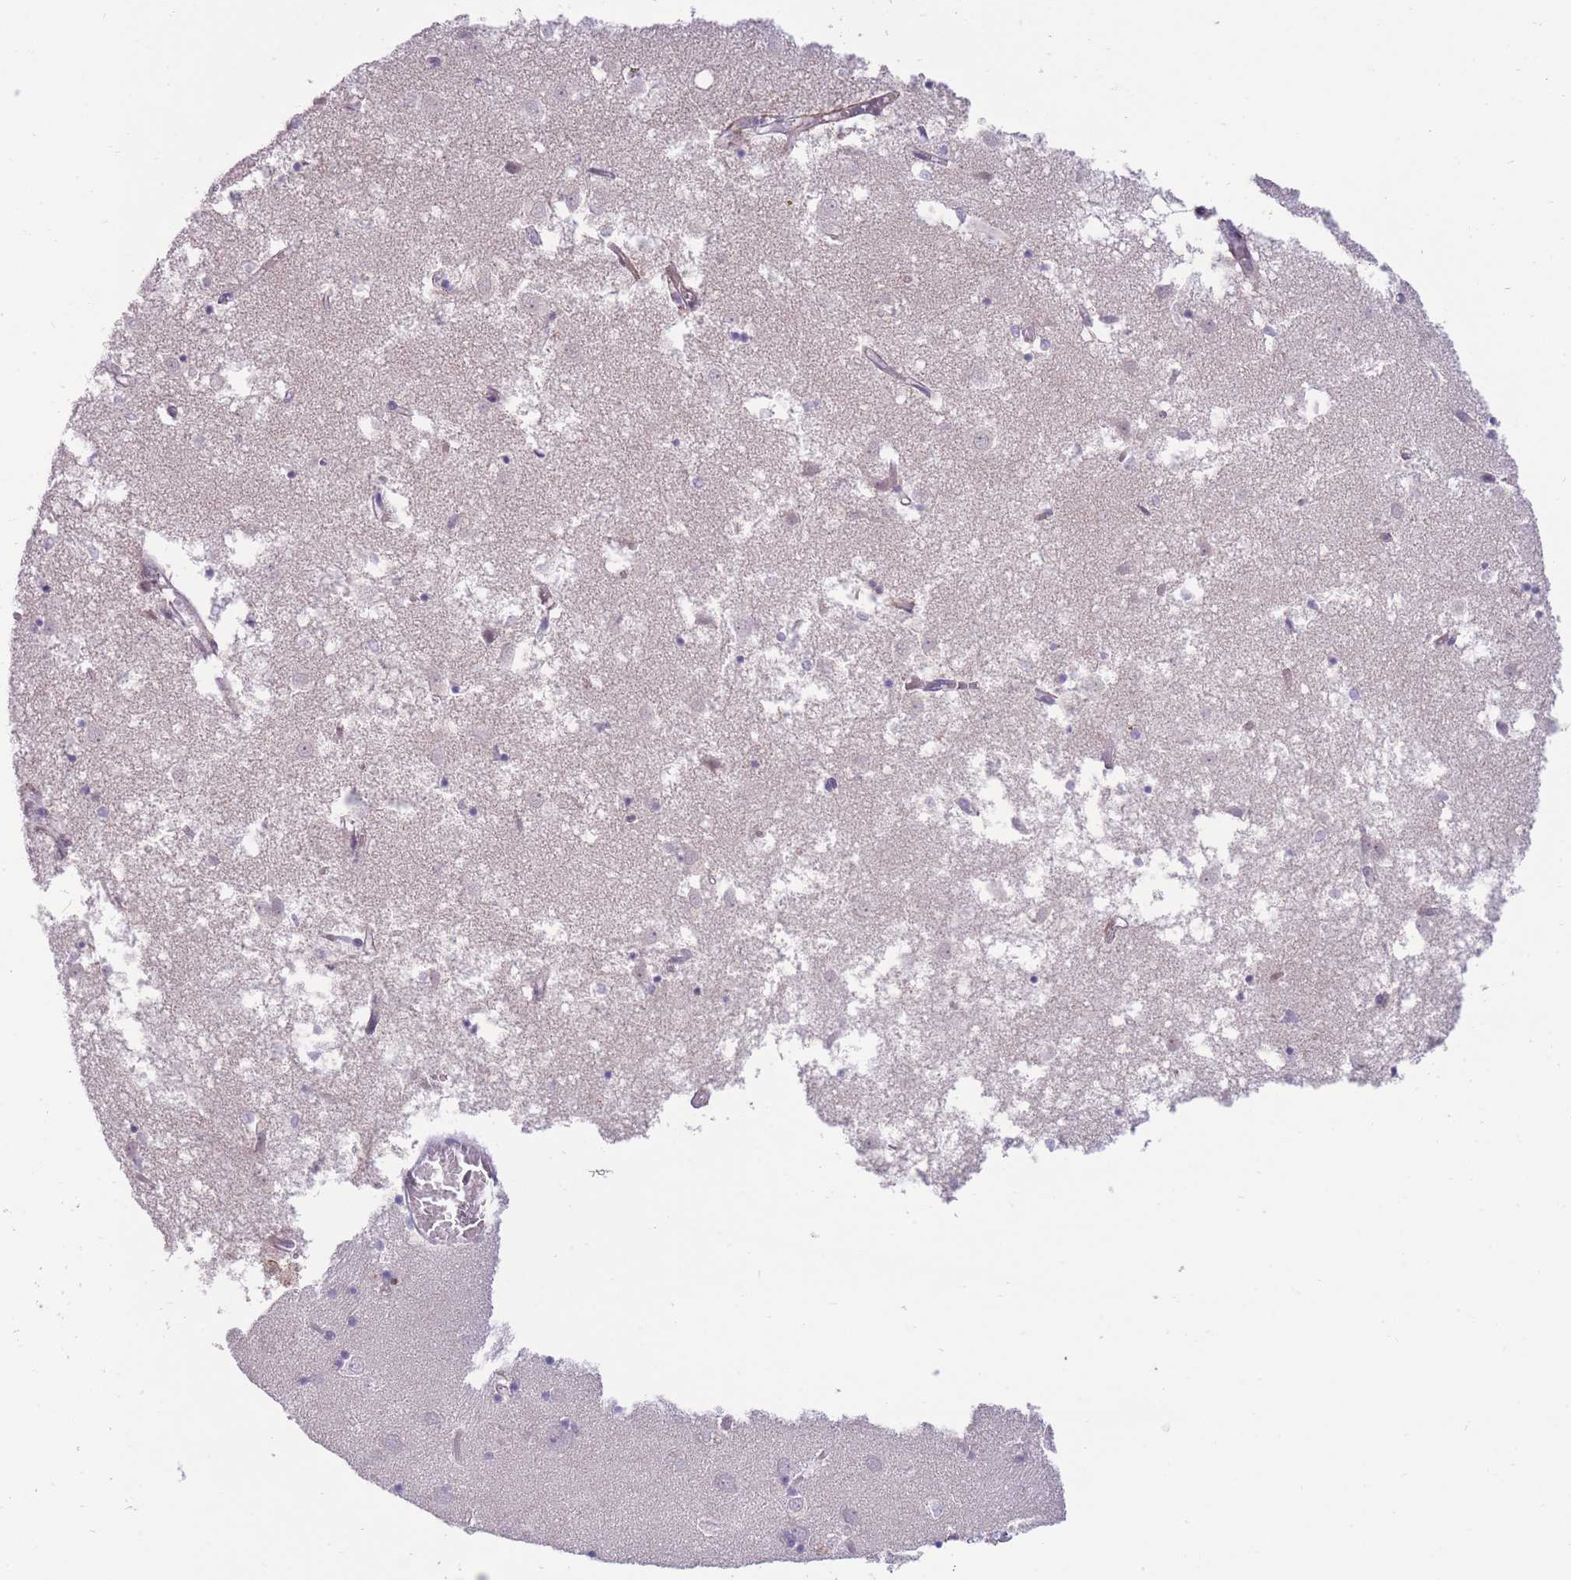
{"staining": {"intensity": "weak", "quantity": "<25%", "location": "cytoplasmic/membranous"}, "tissue": "caudate", "cell_type": "Glial cells", "image_type": "normal", "snomed": [{"axis": "morphology", "description": "Normal tissue, NOS"}, {"axis": "topography", "description": "Lateral ventricle wall"}], "caption": "High power microscopy image of an immunohistochemistry histopathology image of unremarkable caudate, revealing no significant expression in glial cells. (Immunohistochemistry (ihc), brightfield microscopy, high magnification).", "gene": "RIC8A", "patient": {"sex": "male", "age": 70}}